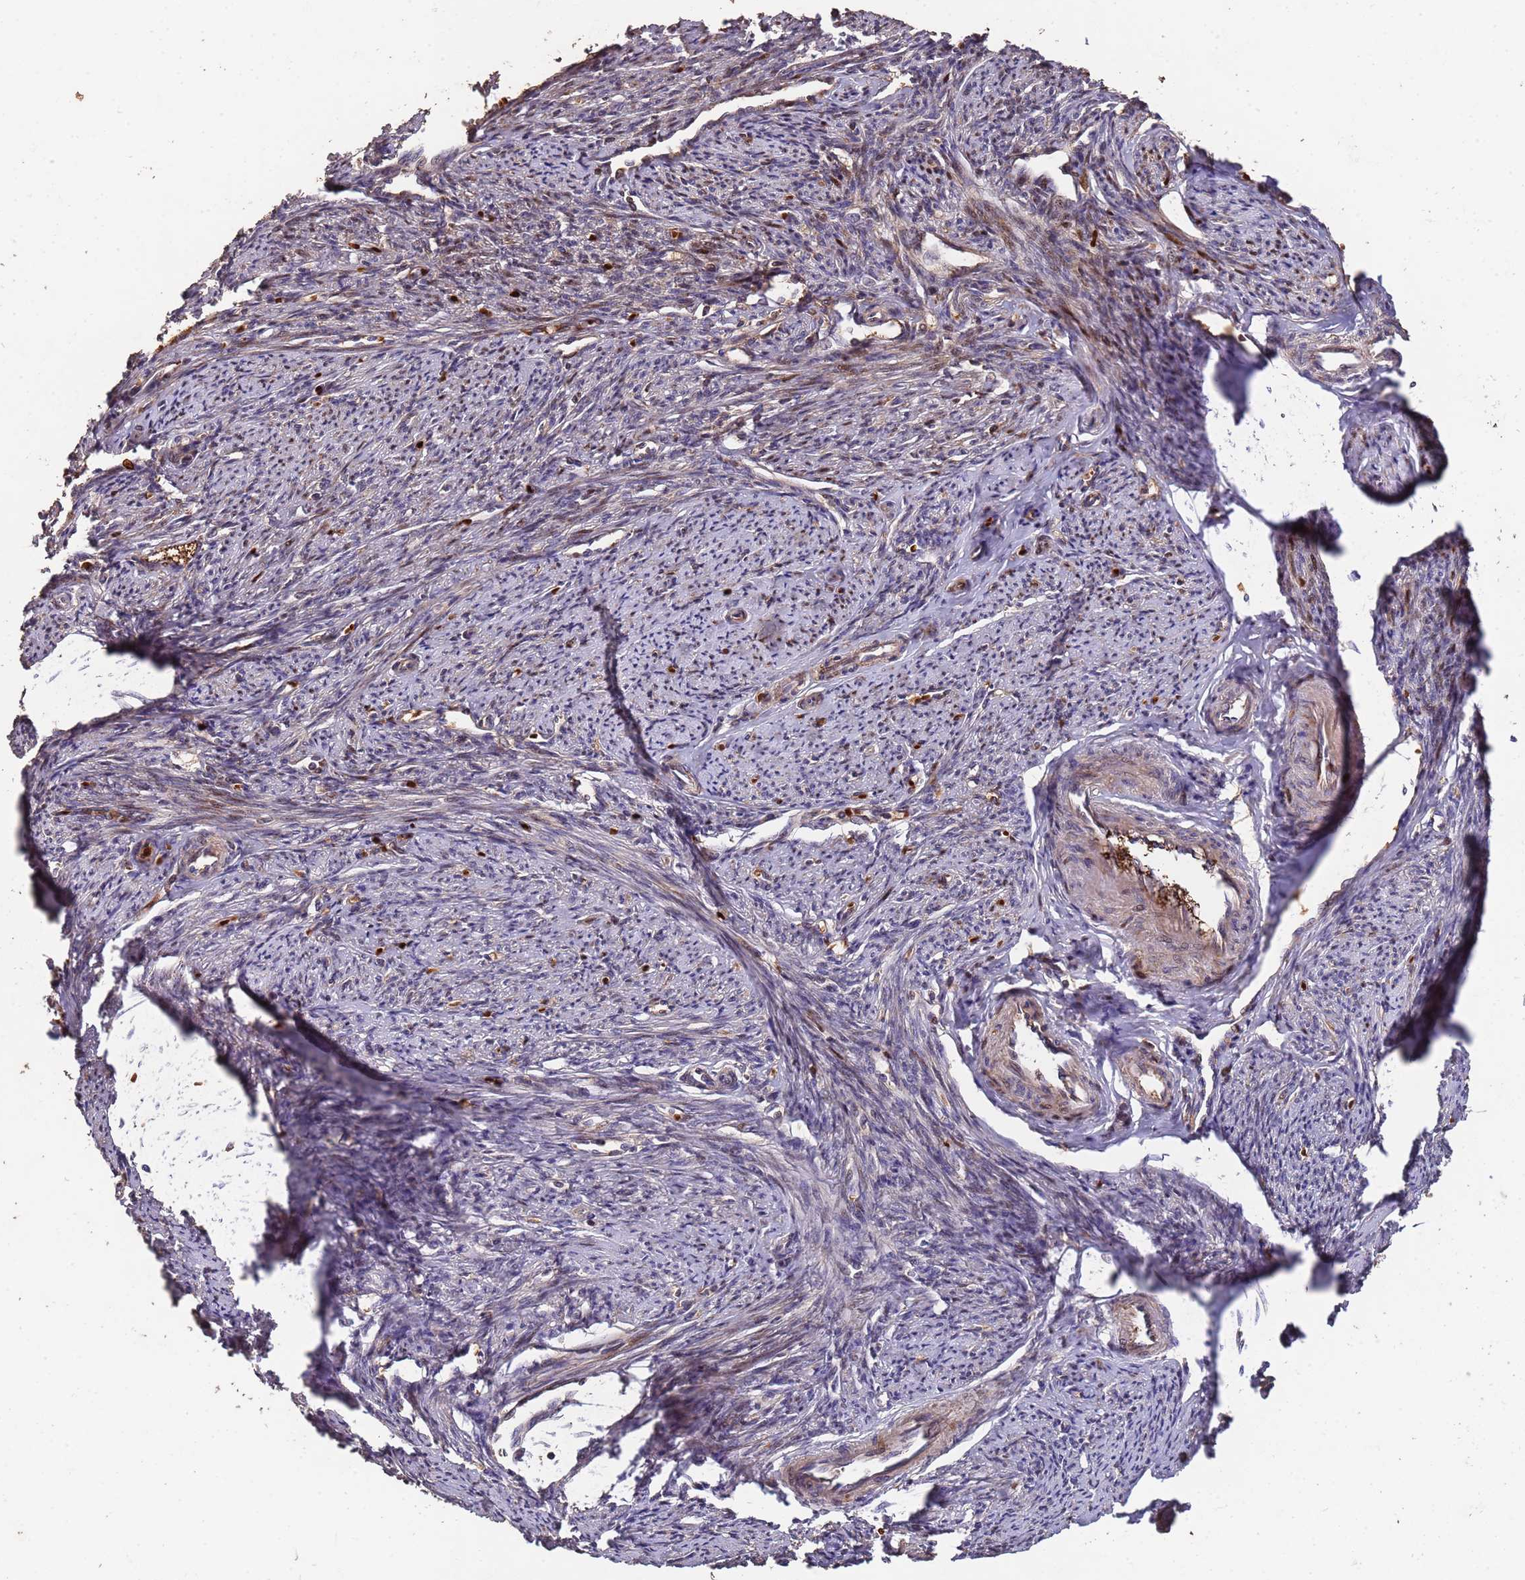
{"staining": {"intensity": "moderate", "quantity": ">75%", "location": "cytoplasmic/membranous,nuclear"}, "tissue": "smooth muscle", "cell_type": "Smooth muscle cells", "image_type": "normal", "snomed": [{"axis": "morphology", "description": "Normal tissue, NOS"}, {"axis": "topography", "description": "Smooth muscle"}, {"axis": "topography", "description": "Uterus"}], "caption": "Moderate cytoplasmic/membranous,nuclear staining is present in about >75% of smooth muscle cells in benign smooth muscle.", "gene": "CCDC184", "patient": {"sex": "female", "age": 59}}